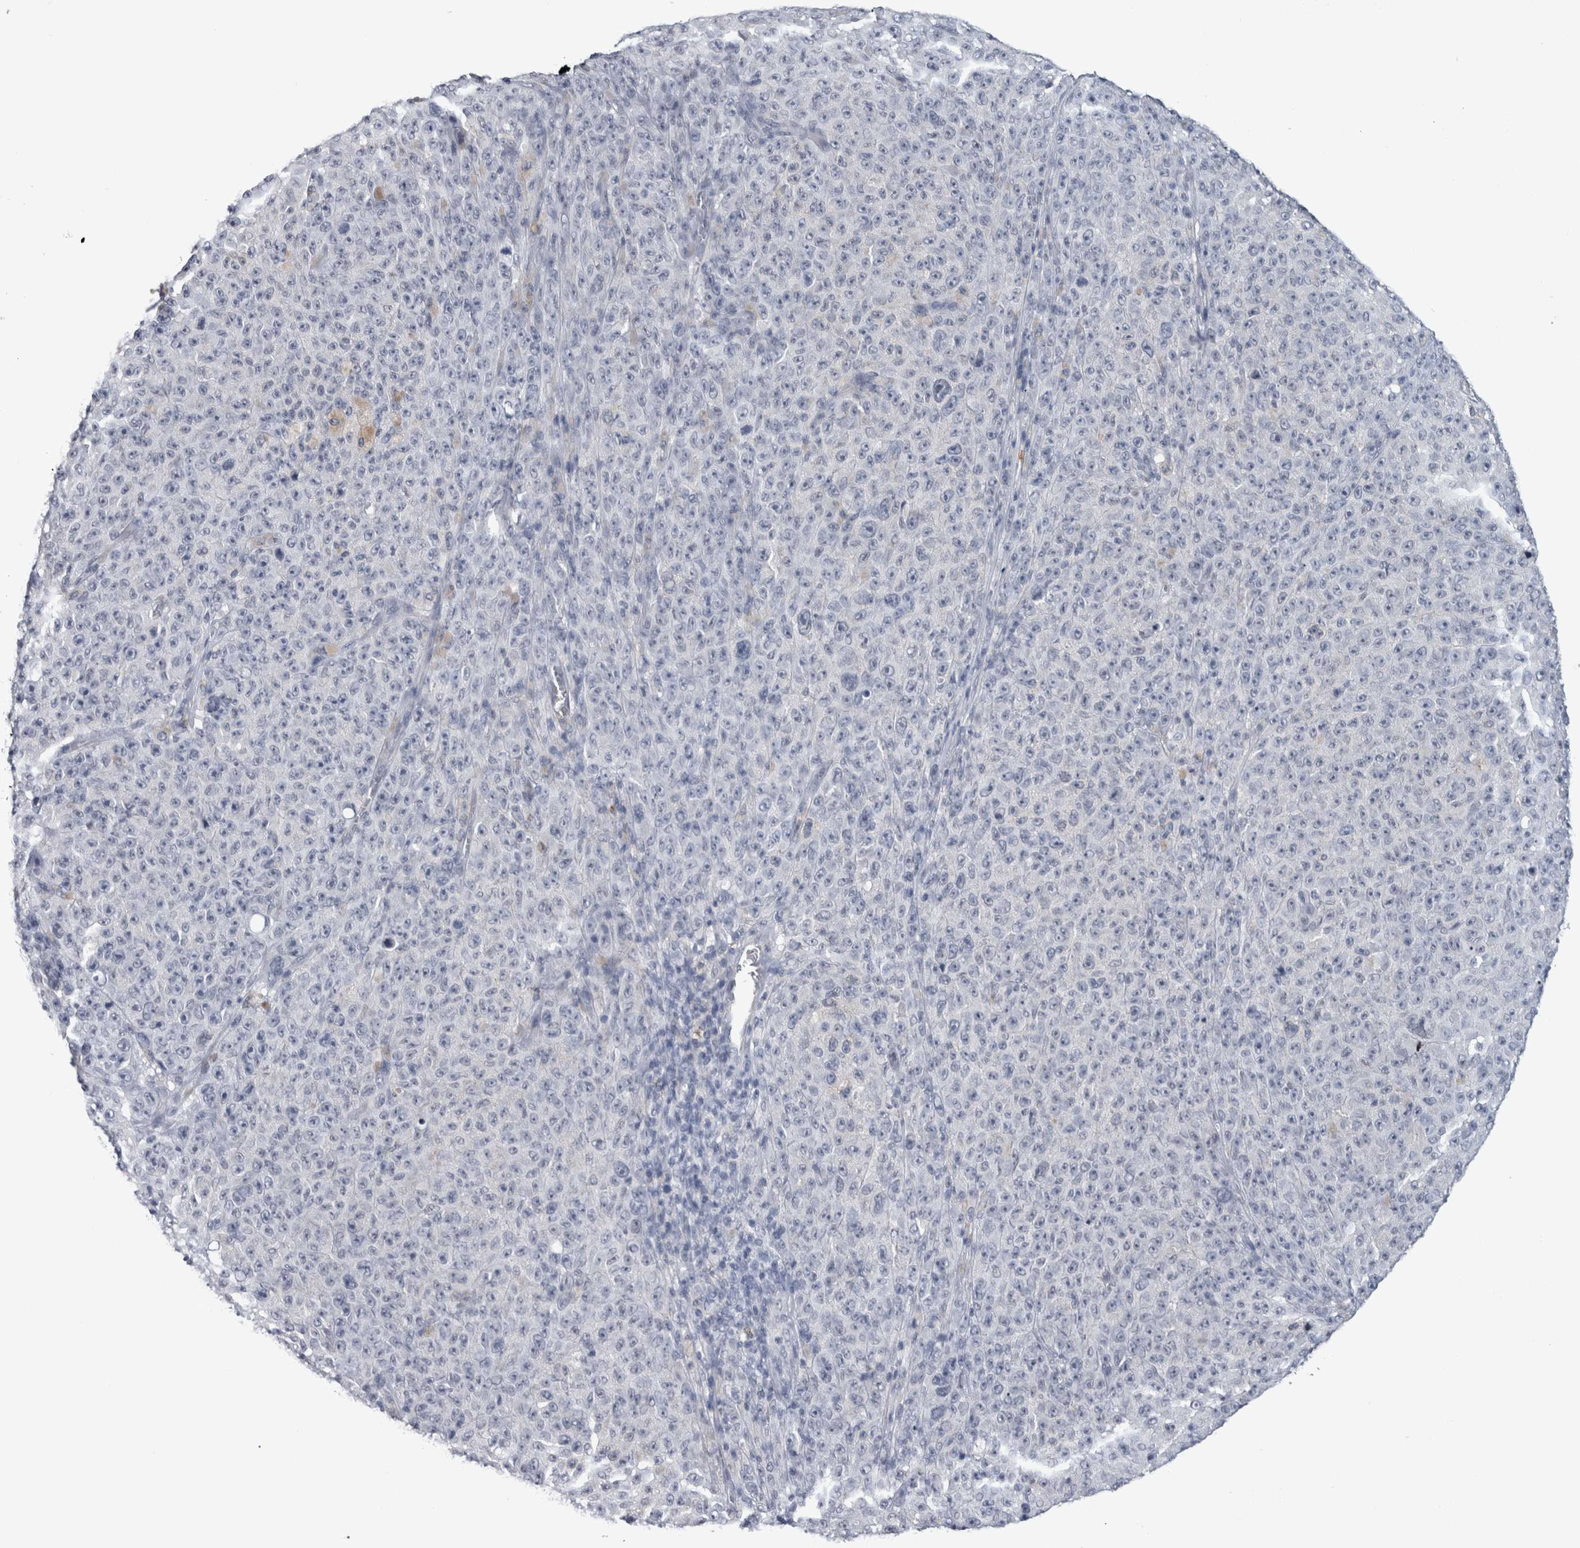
{"staining": {"intensity": "negative", "quantity": "none", "location": "none"}, "tissue": "melanoma", "cell_type": "Tumor cells", "image_type": "cancer", "snomed": [{"axis": "morphology", "description": "Malignant melanoma, NOS"}, {"axis": "topography", "description": "Skin"}], "caption": "A histopathology image of malignant melanoma stained for a protein demonstrates no brown staining in tumor cells.", "gene": "PEBP4", "patient": {"sex": "female", "age": 82}}